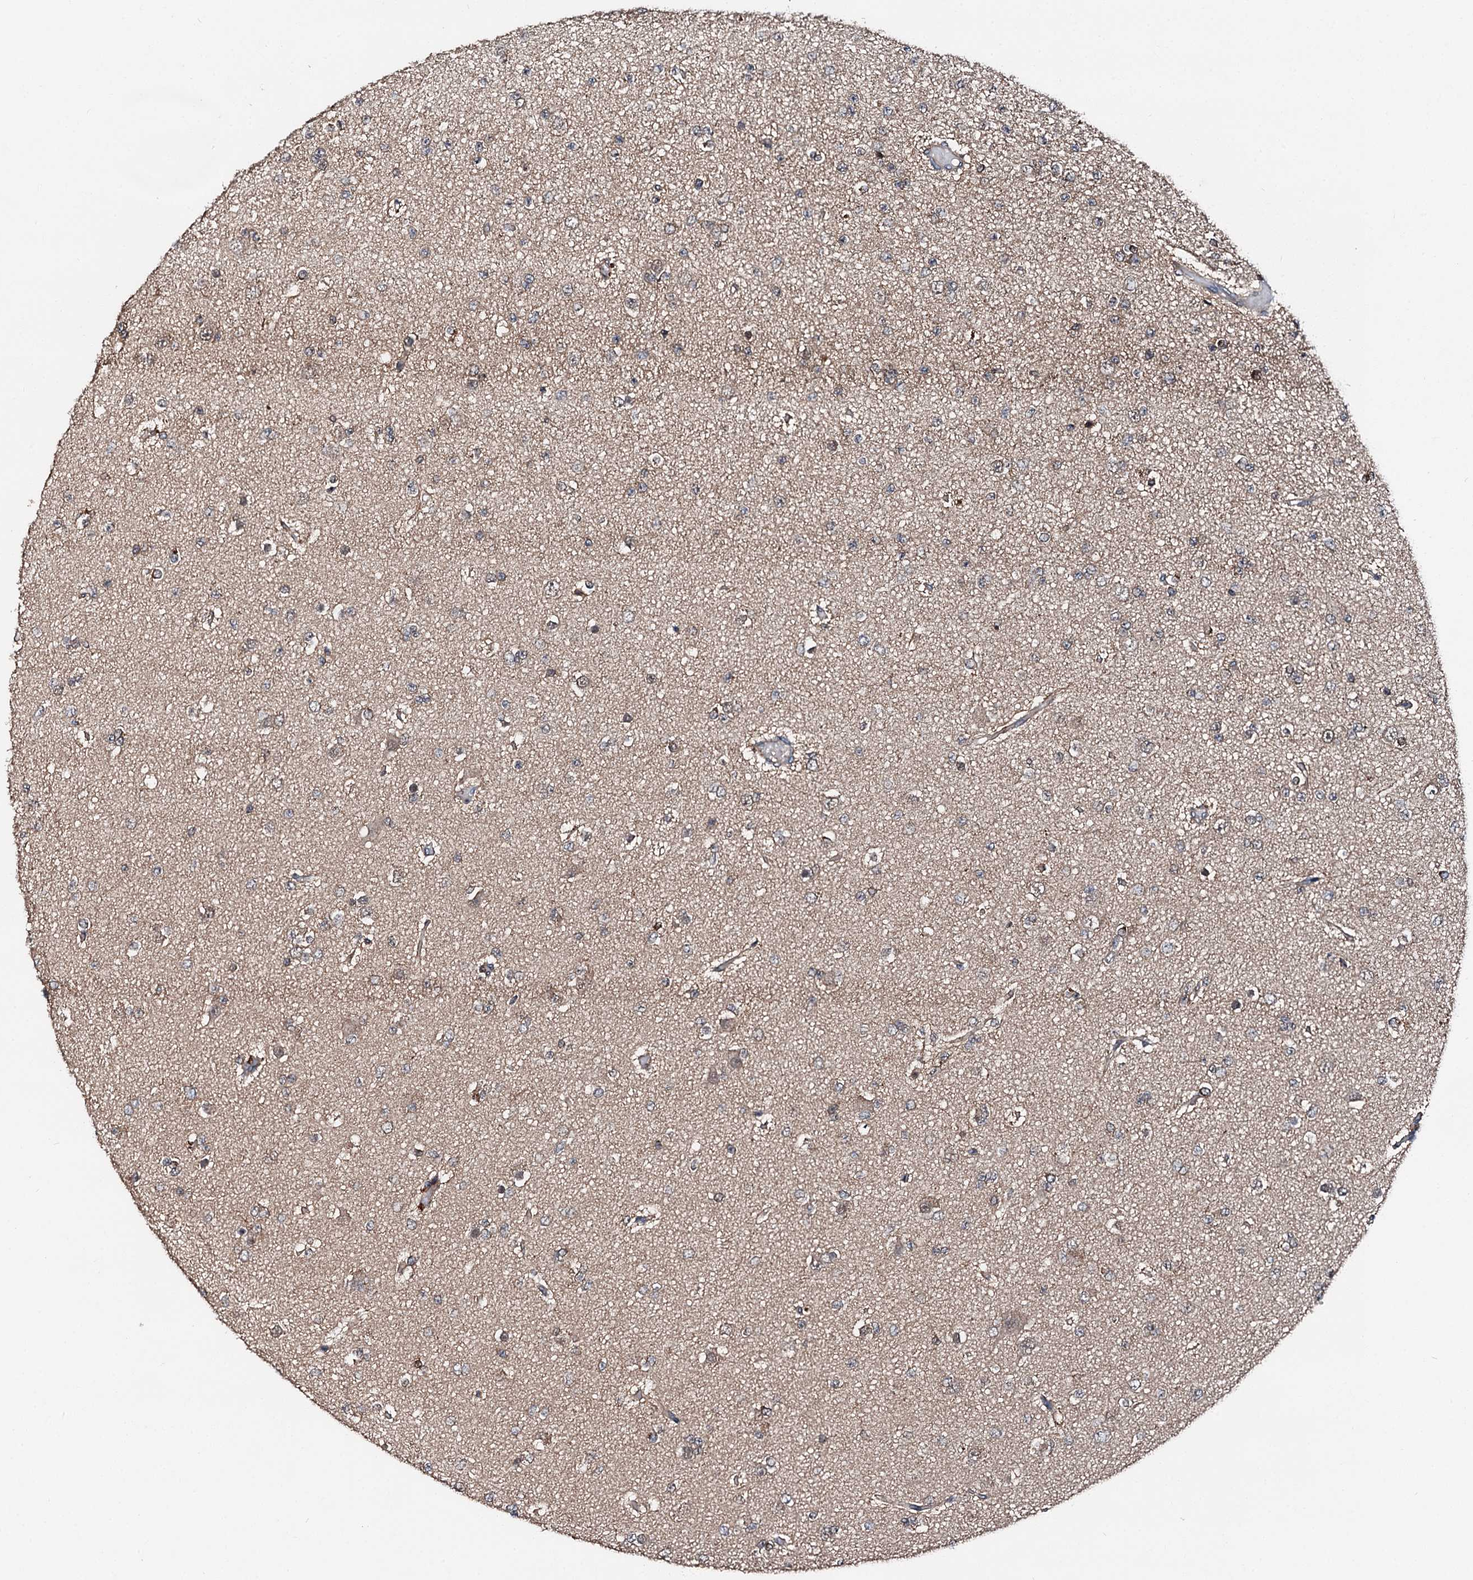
{"staining": {"intensity": "negative", "quantity": "none", "location": "none"}, "tissue": "glioma", "cell_type": "Tumor cells", "image_type": "cancer", "snomed": [{"axis": "morphology", "description": "Glioma, malignant, Low grade"}, {"axis": "topography", "description": "Brain"}], "caption": "High magnification brightfield microscopy of malignant glioma (low-grade) stained with DAB (3,3'-diaminobenzidine) (brown) and counterstained with hematoxylin (blue): tumor cells show no significant staining.", "gene": "FGD4", "patient": {"sex": "female", "age": 22}}